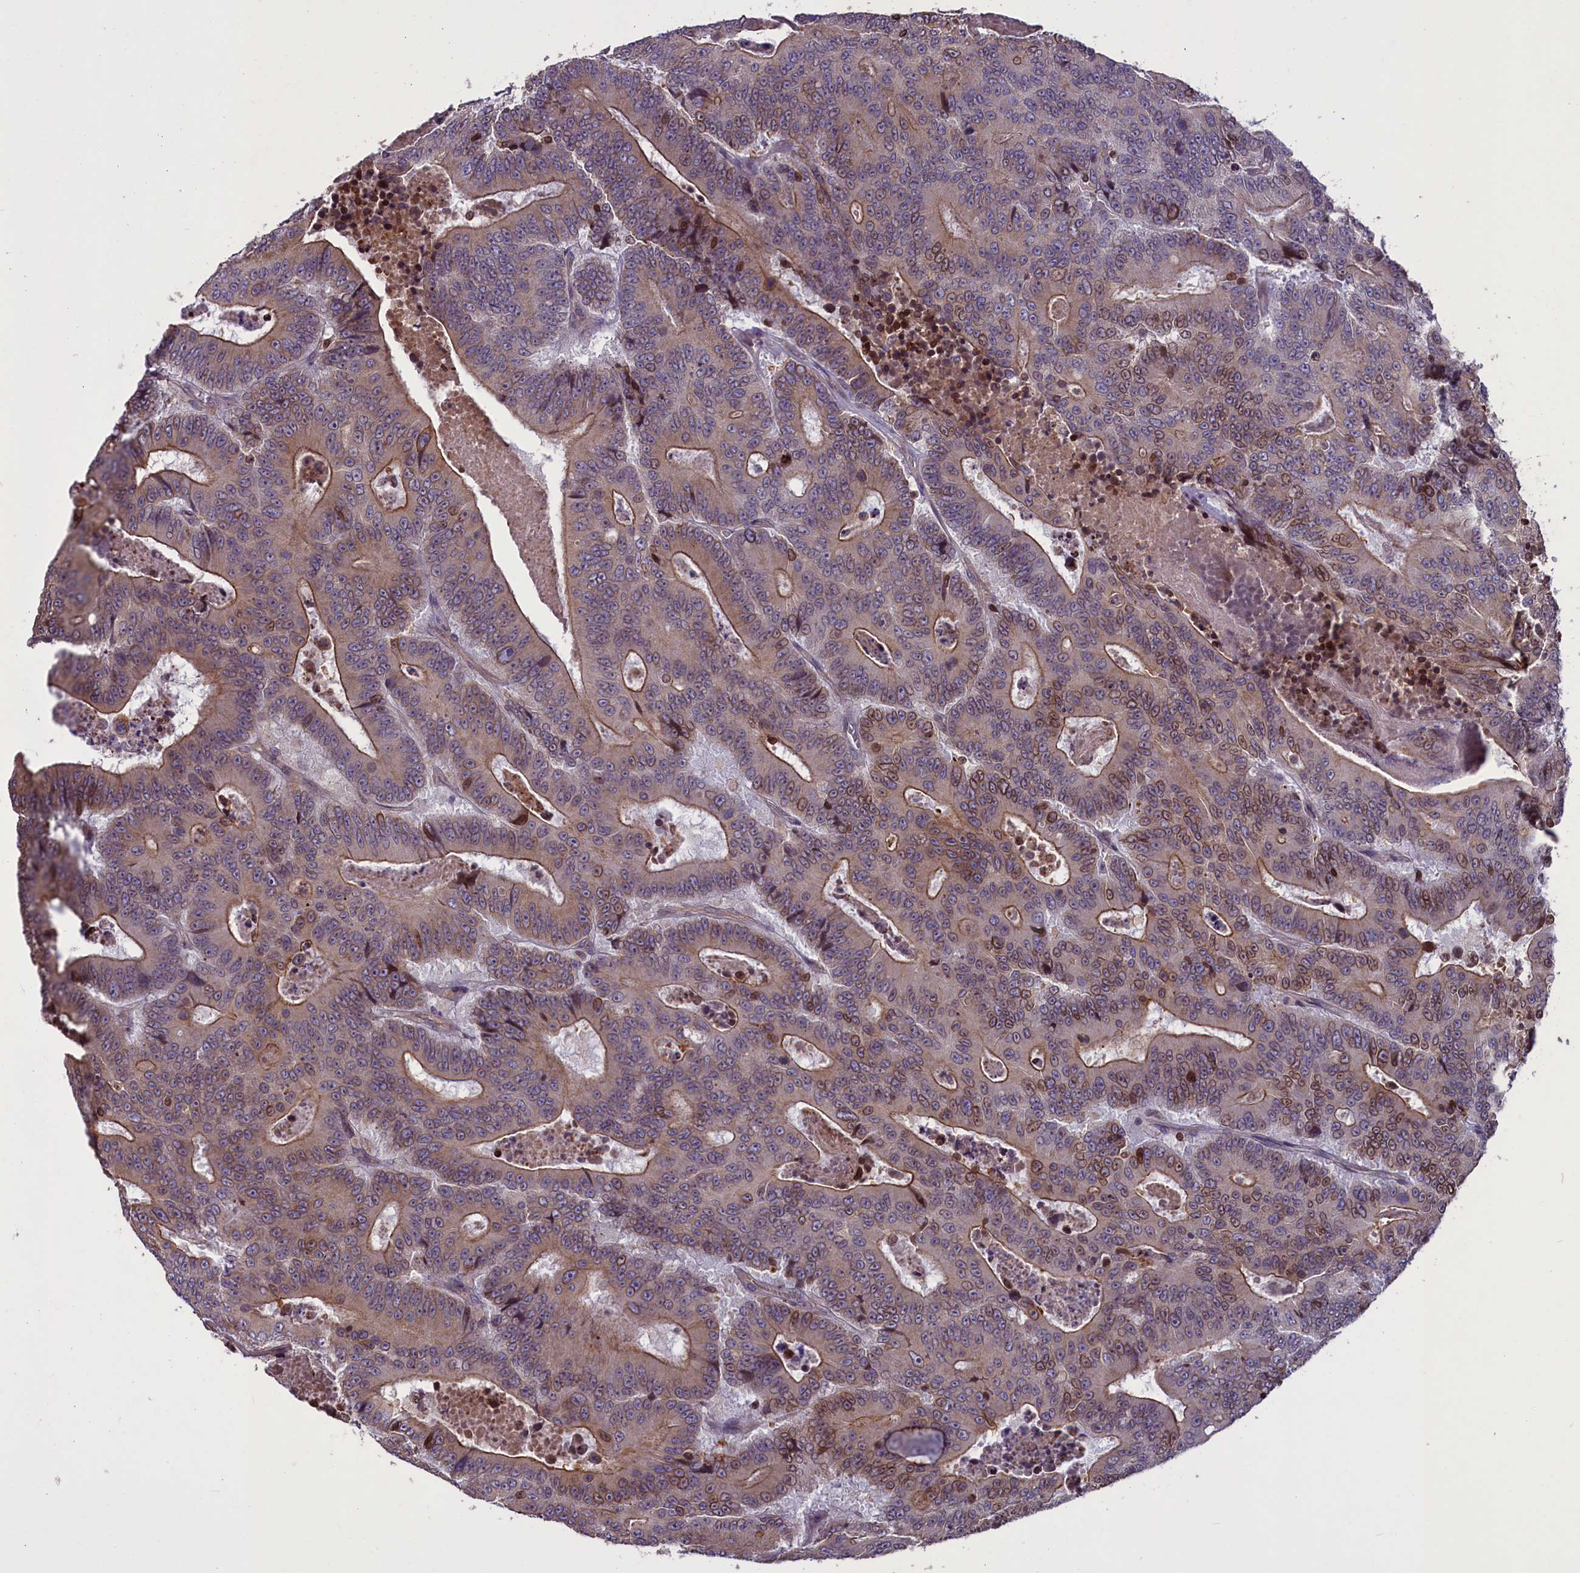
{"staining": {"intensity": "moderate", "quantity": "25%-75%", "location": "cytoplasmic/membranous,nuclear"}, "tissue": "colorectal cancer", "cell_type": "Tumor cells", "image_type": "cancer", "snomed": [{"axis": "morphology", "description": "Adenocarcinoma, NOS"}, {"axis": "topography", "description": "Colon"}], "caption": "Tumor cells exhibit moderate cytoplasmic/membranous and nuclear positivity in approximately 25%-75% of cells in colorectal cancer (adenocarcinoma). Using DAB (brown) and hematoxylin (blue) stains, captured at high magnification using brightfield microscopy.", "gene": "CCDC125", "patient": {"sex": "male", "age": 83}}